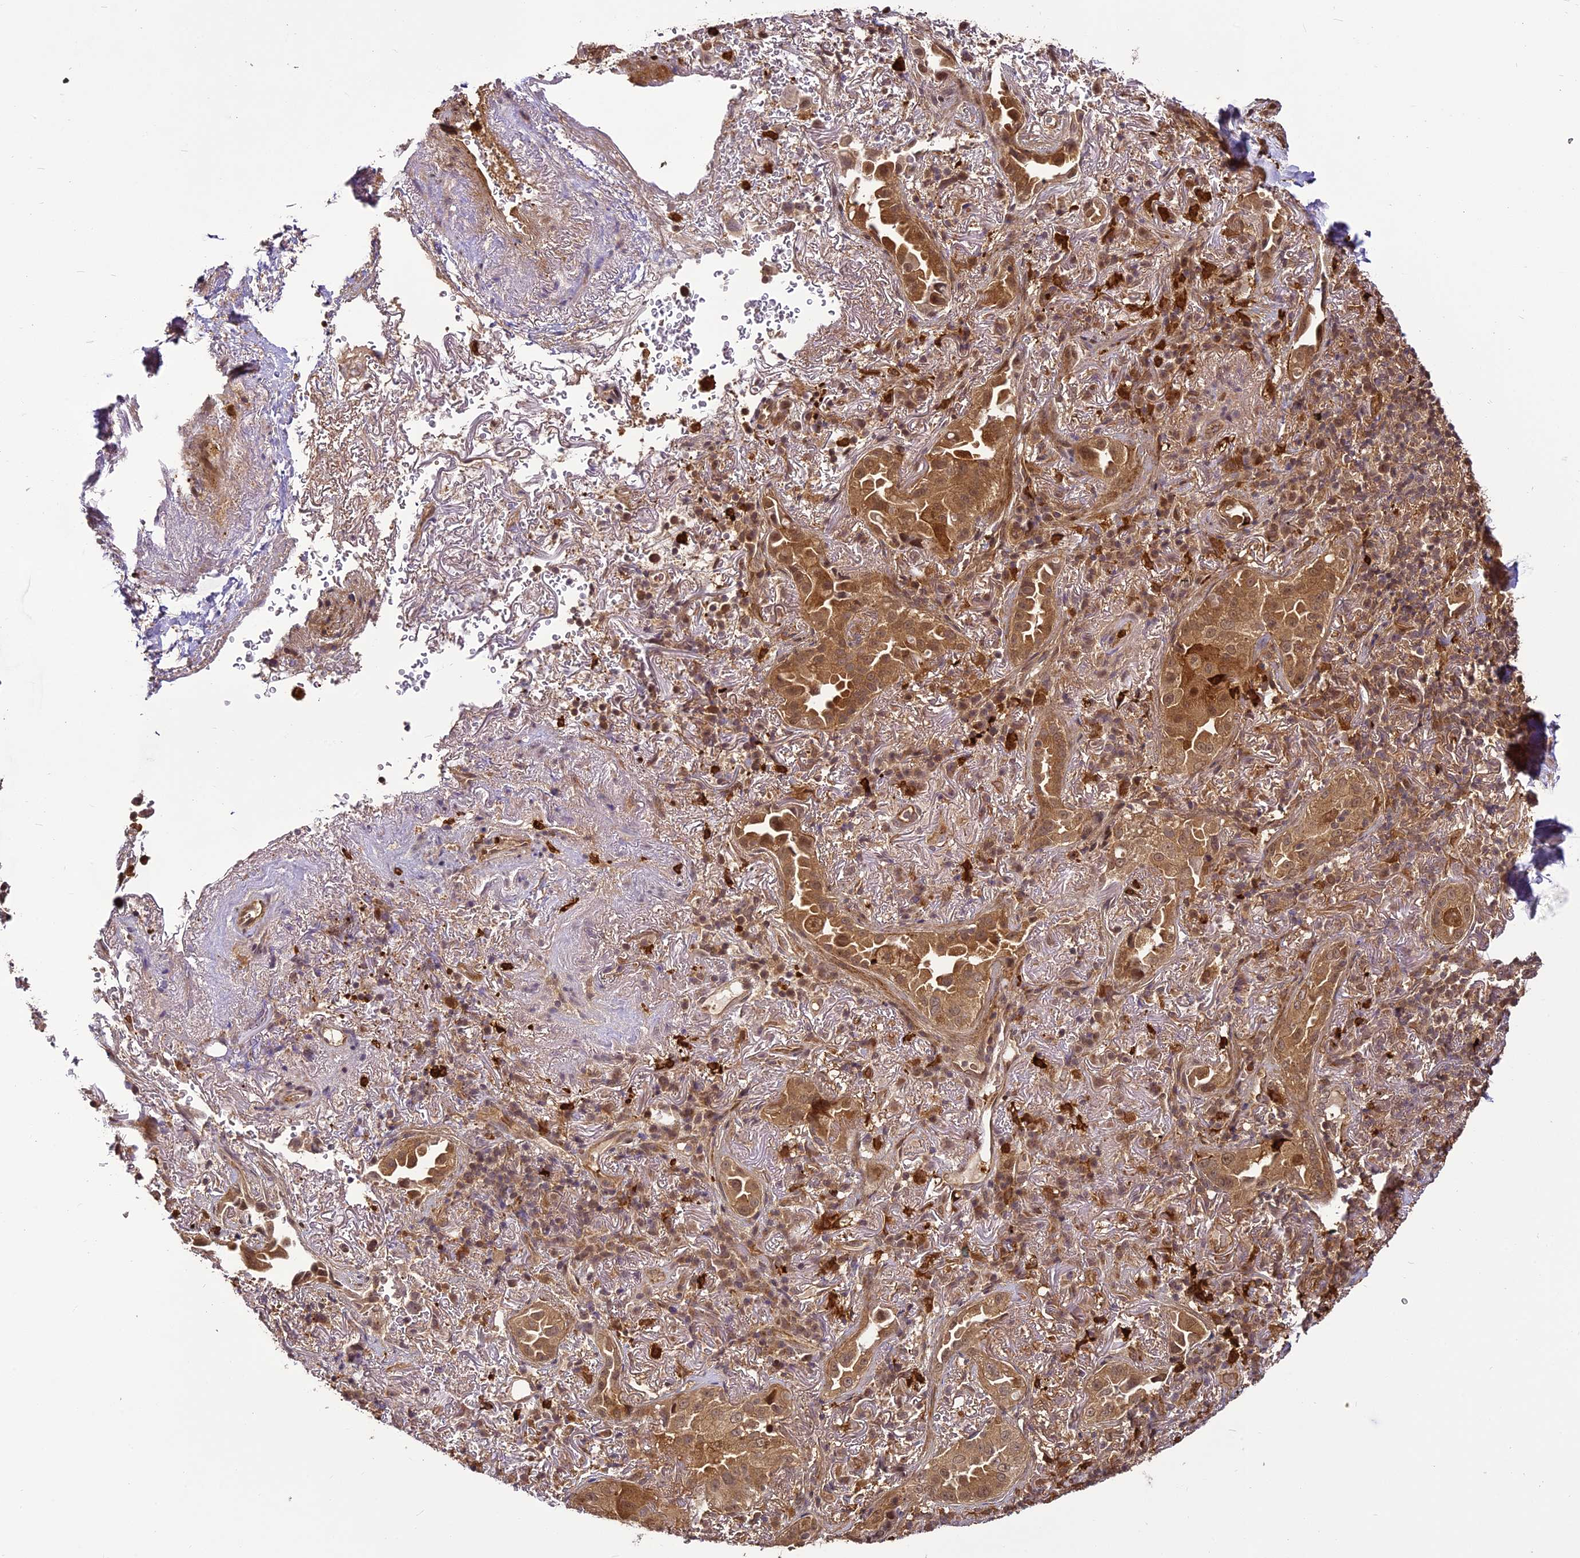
{"staining": {"intensity": "moderate", "quantity": ">75%", "location": "cytoplasmic/membranous,nuclear"}, "tissue": "lung cancer", "cell_type": "Tumor cells", "image_type": "cancer", "snomed": [{"axis": "morphology", "description": "Adenocarcinoma, NOS"}, {"axis": "topography", "description": "Lung"}], "caption": "Lung cancer (adenocarcinoma) stained with a protein marker reveals moderate staining in tumor cells.", "gene": "BCDIN3D", "patient": {"sex": "female", "age": 69}}